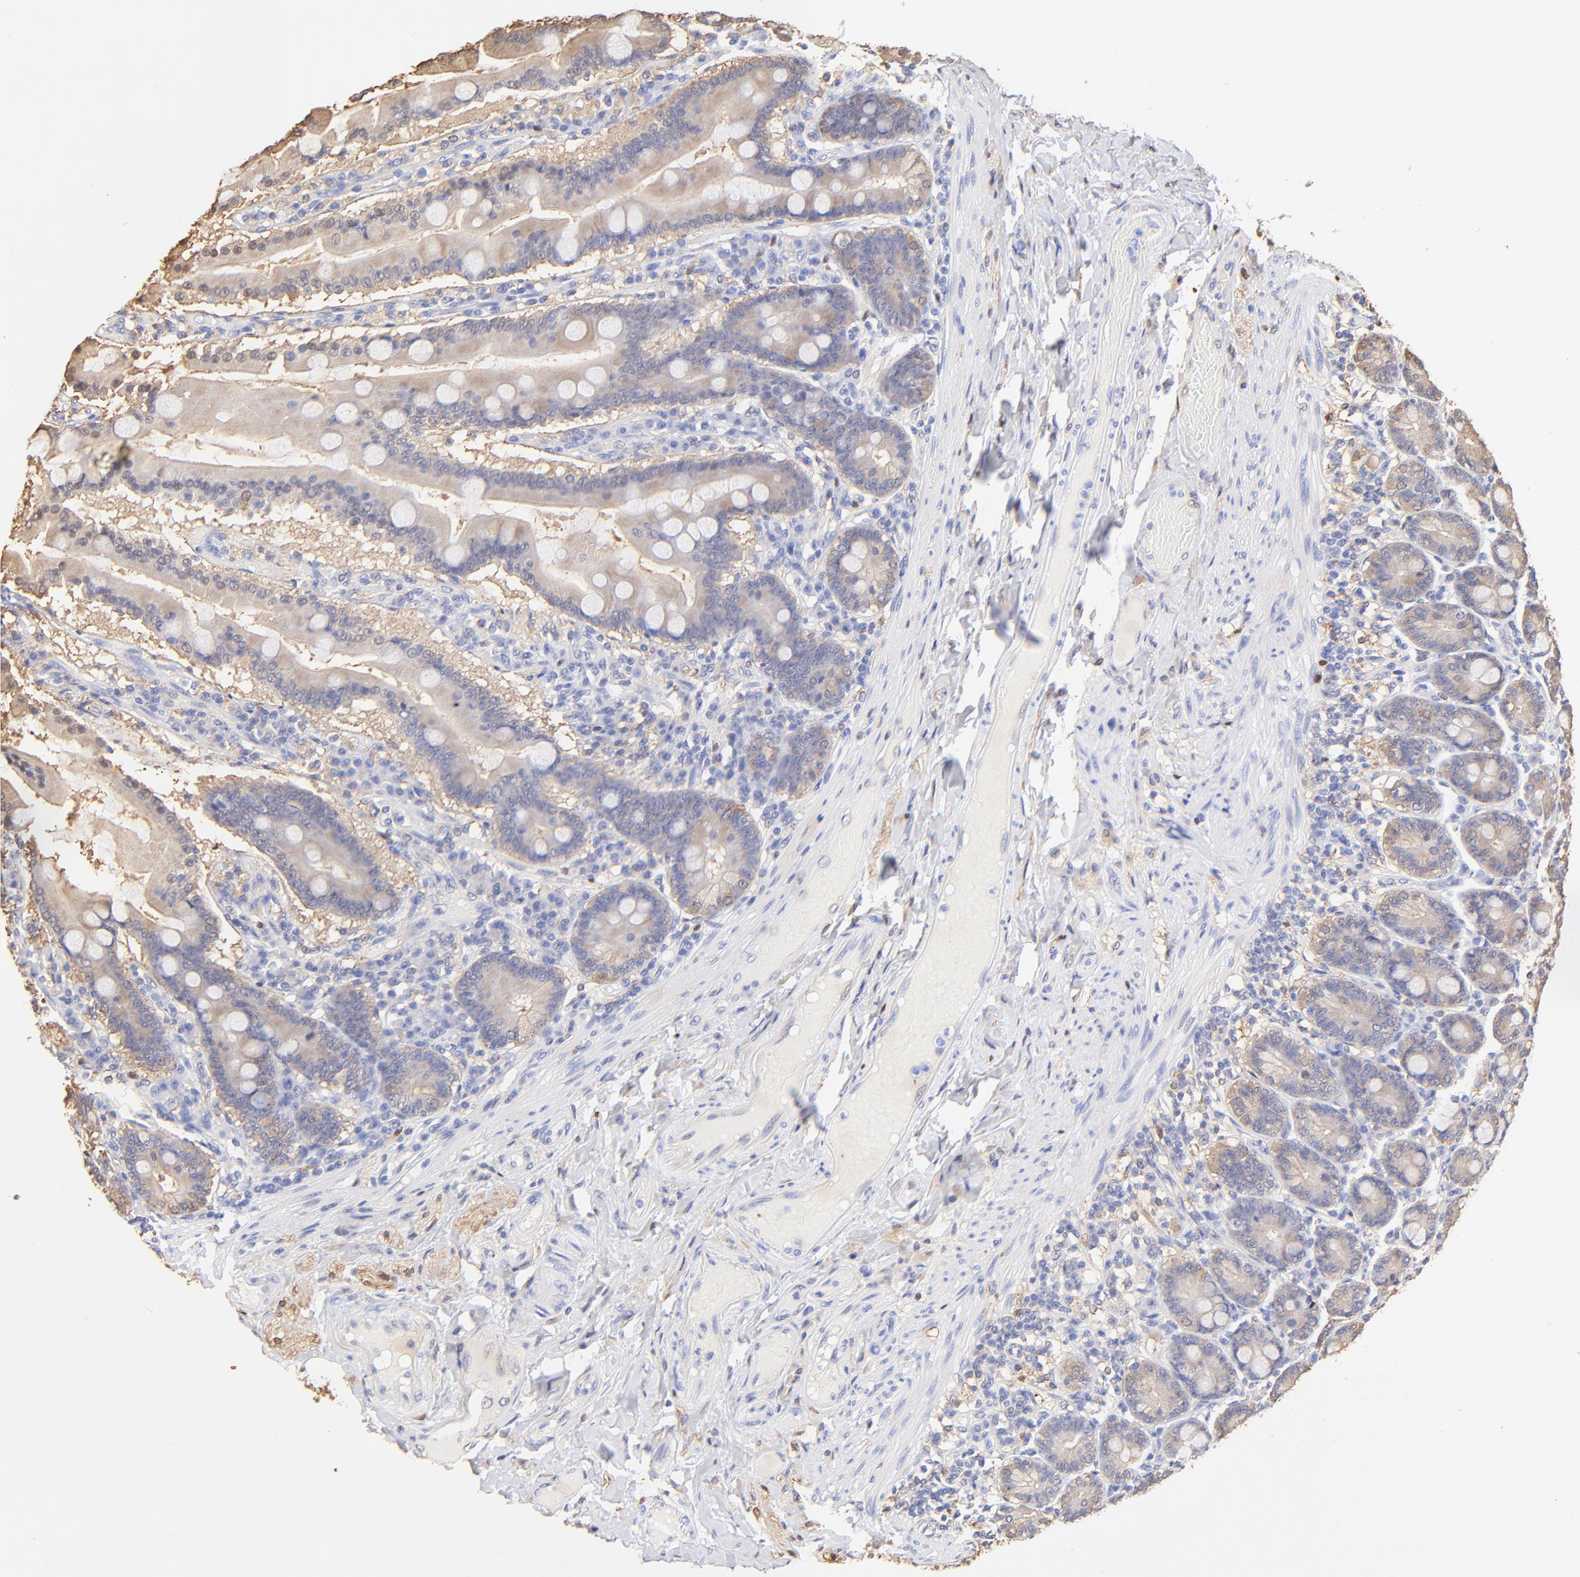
{"staining": {"intensity": "weak", "quantity": "25%-75%", "location": "nuclear"}, "tissue": "duodenum", "cell_type": "Glandular cells", "image_type": "normal", "snomed": [{"axis": "morphology", "description": "Normal tissue, NOS"}, {"axis": "topography", "description": "Duodenum"}], "caption": "Protein staining shows weak nuclear expression in approximately 25%-75% of glandular cells in unremarkable duodenum. The staining was performed using DAB to visualize the protein expression in brown, while the nuclei were stained in blue with hematoxylin (Magnification: 20x).", "gene": "ALDH1A1", "patient": {"sex": "female", "age": 64}}